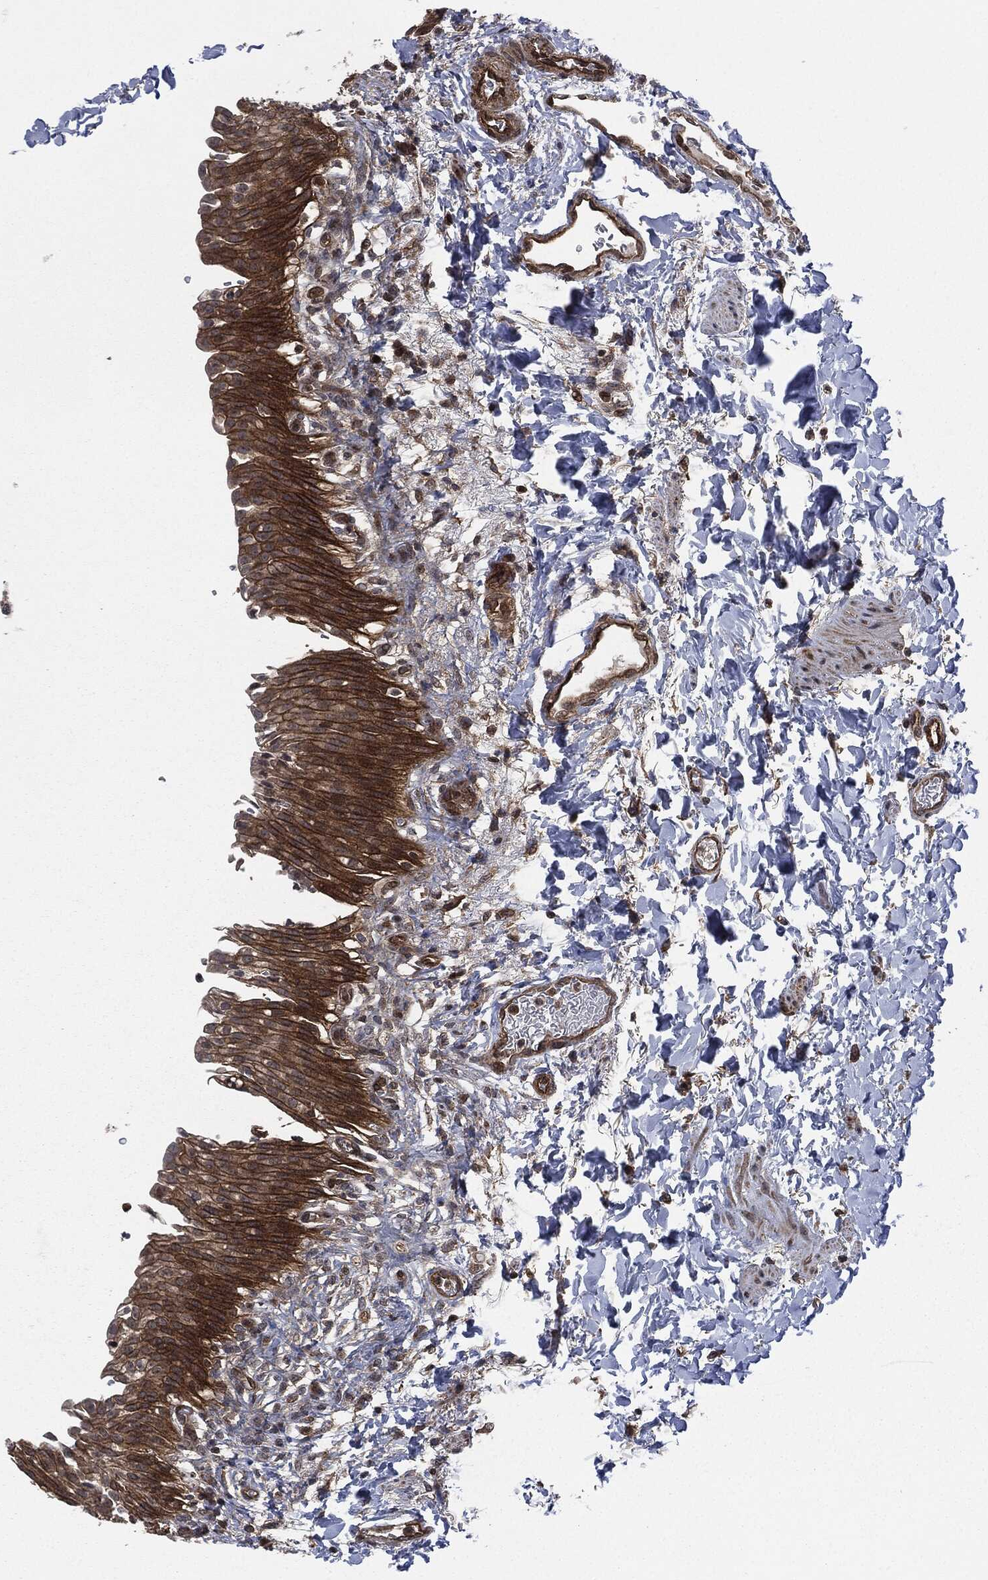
{"staining": {"intensity": "strong", "quantity": "25%-75%", "location": "cytoplasmic/membranous"}, "tissue": "urinary bladder", "cell_type": "Urothelial cells", "image_type": "normal", "snomed": [{"axis": "morphology", "description": "Normal tissue, NOS"}, {"axis": "topography", "description": "Urinary bladder"}], "caption": "Immunohistochemistry (IHC) of benign human urinary bladder reveals high levels of strong cytoplasmic/membranous staining in about 25%-75% of urothelial cells.", "gene": "HRAS", "patient": {"sex": "female", "age": 60}}